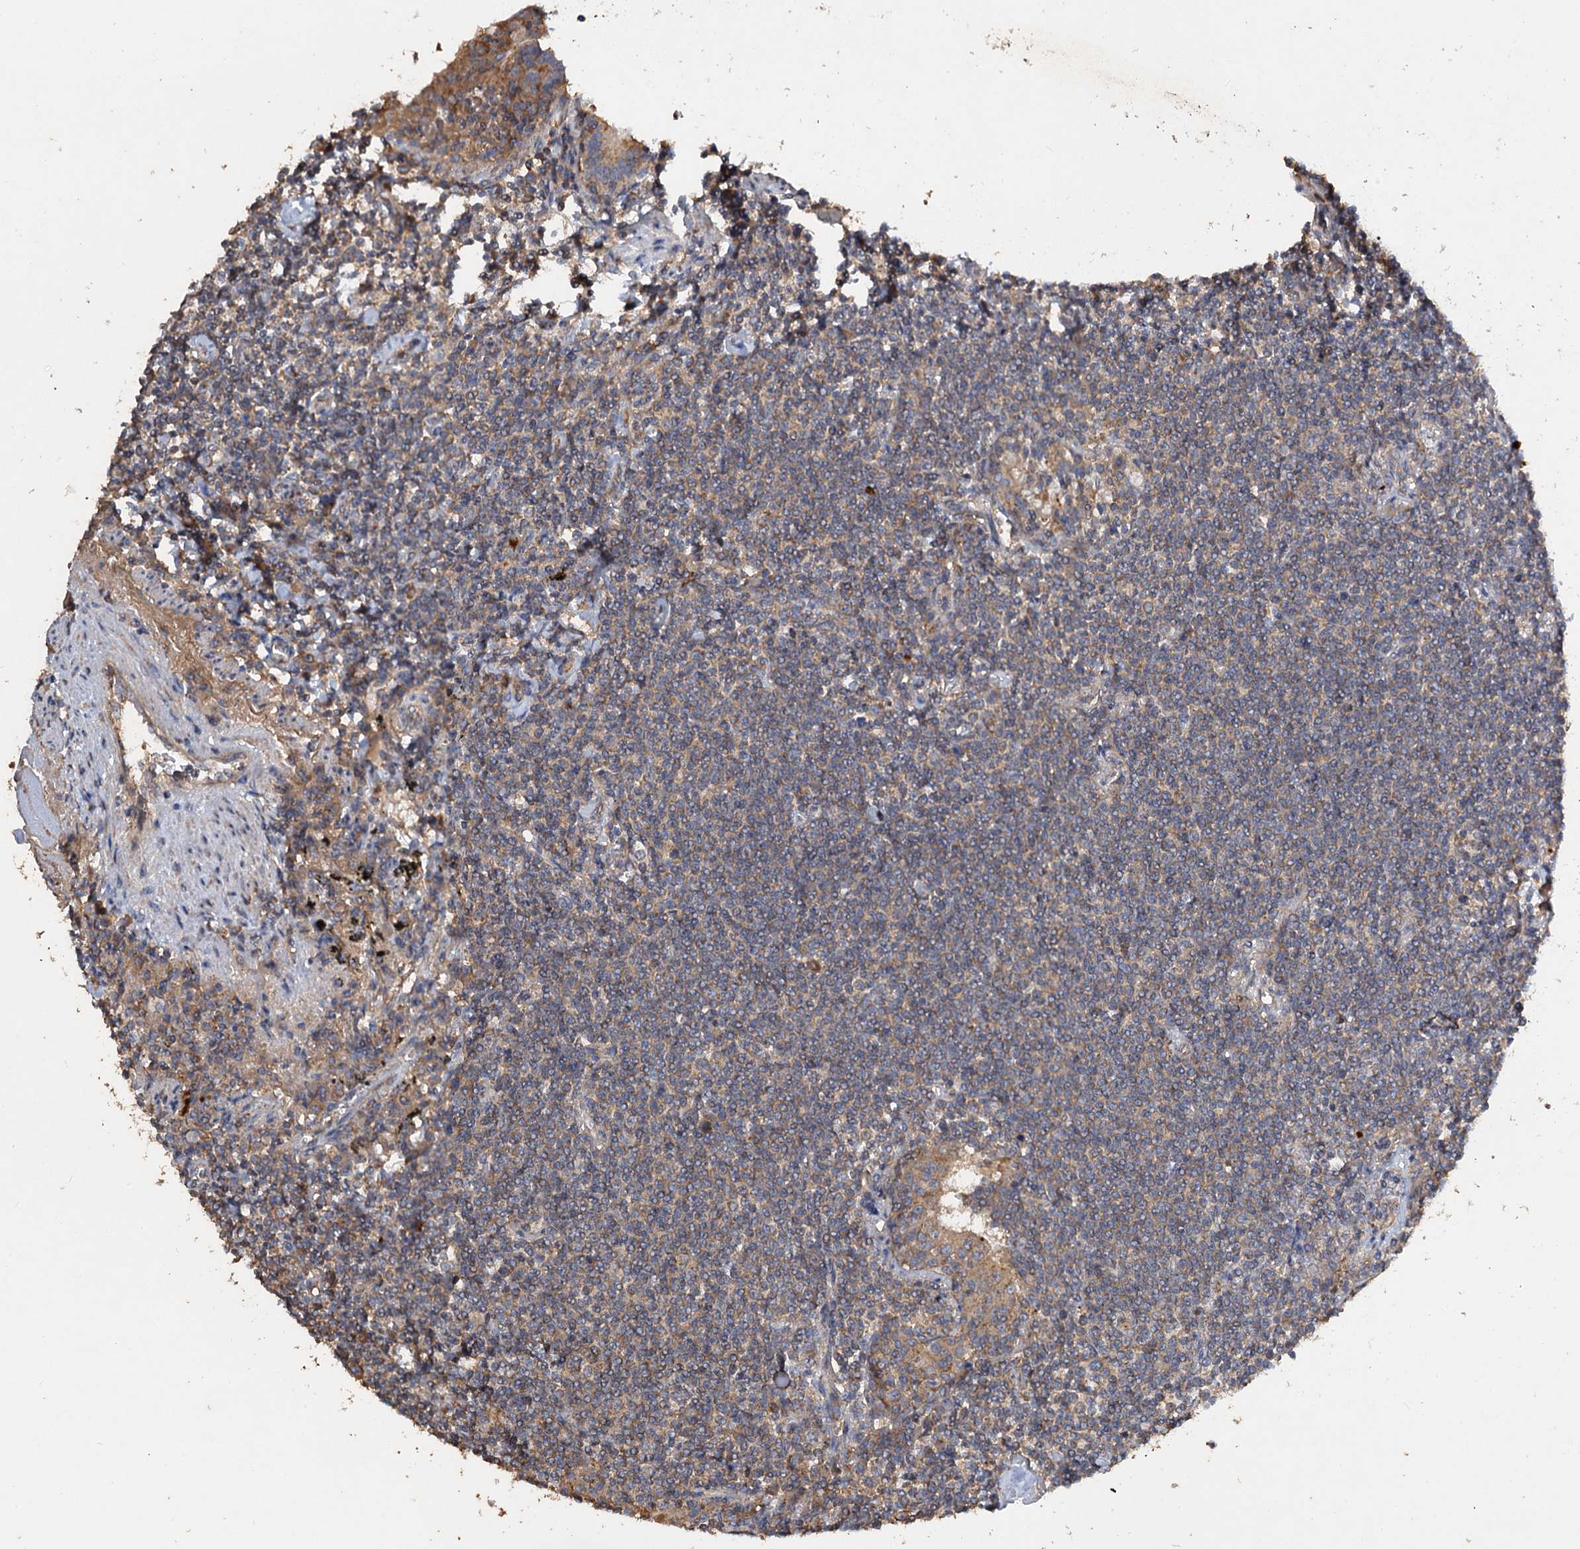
{"staining": {"intensity": "weak", "quantity": "25%-75%", "location": "cytoplasmic/membranous"}, "tissue": "lymphoma", "cell_type": "Tumor cells", "image_type": "cancer", "snomed": [{"axis": "morphology", "description": "Malignant lymphoma, non-Hodgkin's type, Low grade"}, {"axis": "topography", "description": "Lung"}], "caption": "The photomicrograph demonstrates staining of malignant lymphoma, non-Hodgkin's type (low-grade), revealing weak cytoplasmic/membranous protein expression (brown color) within tumor cells.", "gene": "SCUBE3", "patient": {"sex": "female", "age": 71}}